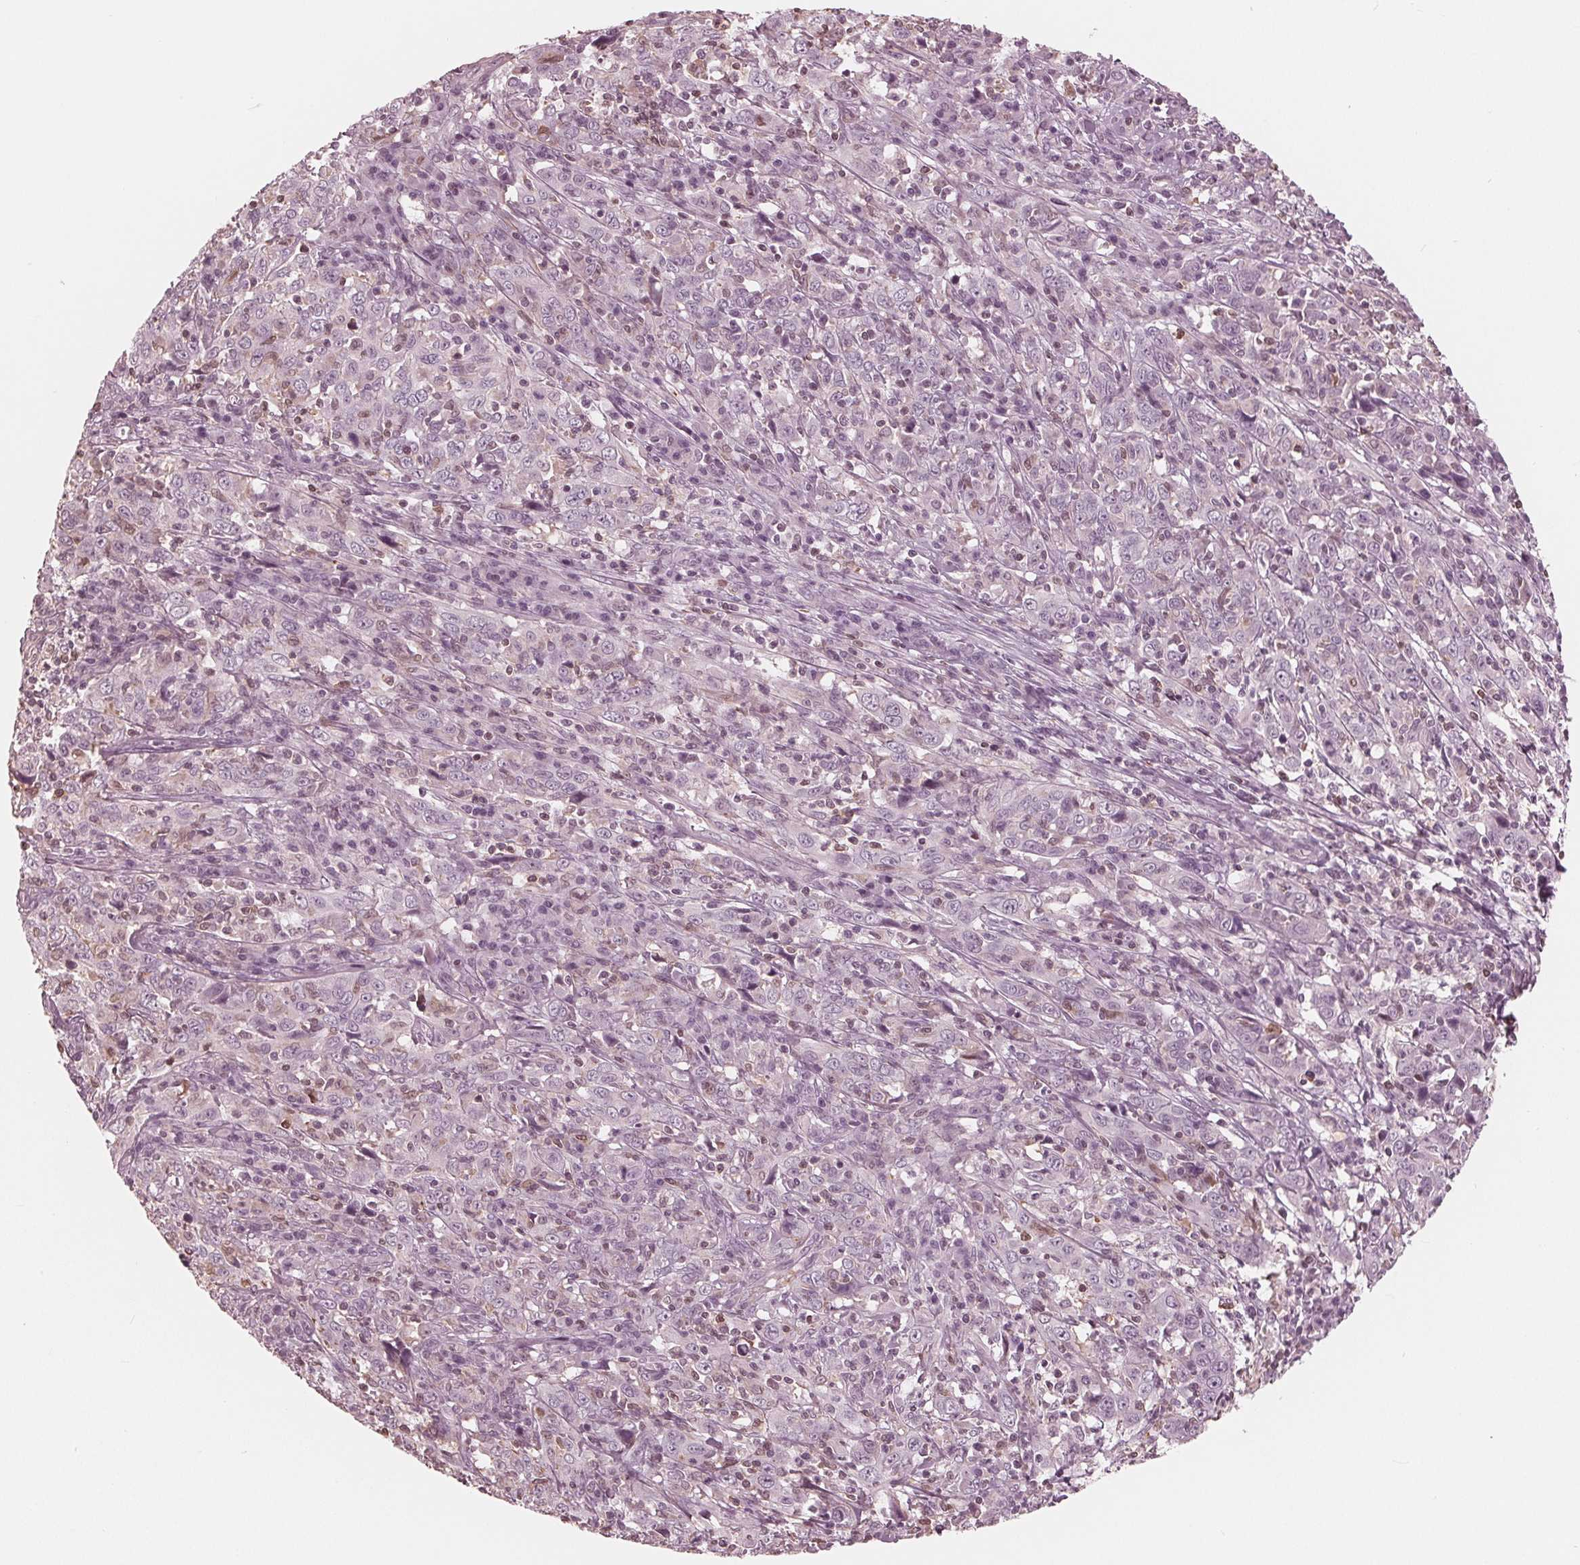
{"staining": {"intensity": "negative", "quantity": "none", "location": "none"}, "tissue": "cervical cancer", "cell_type": "Tumor cells", "image_type": "cancer", "snomed": [{"axis": "morphology", "description": "Squamous cell carcinoma, NOS"}, {"axis": "topography", "description": "Cervix"}], "caption": "There is no significant expression in tumor cells of squamous cell carcinoma (cervical).", "gene": "ING3", "patient": {"sex": "female", "age": 46}}